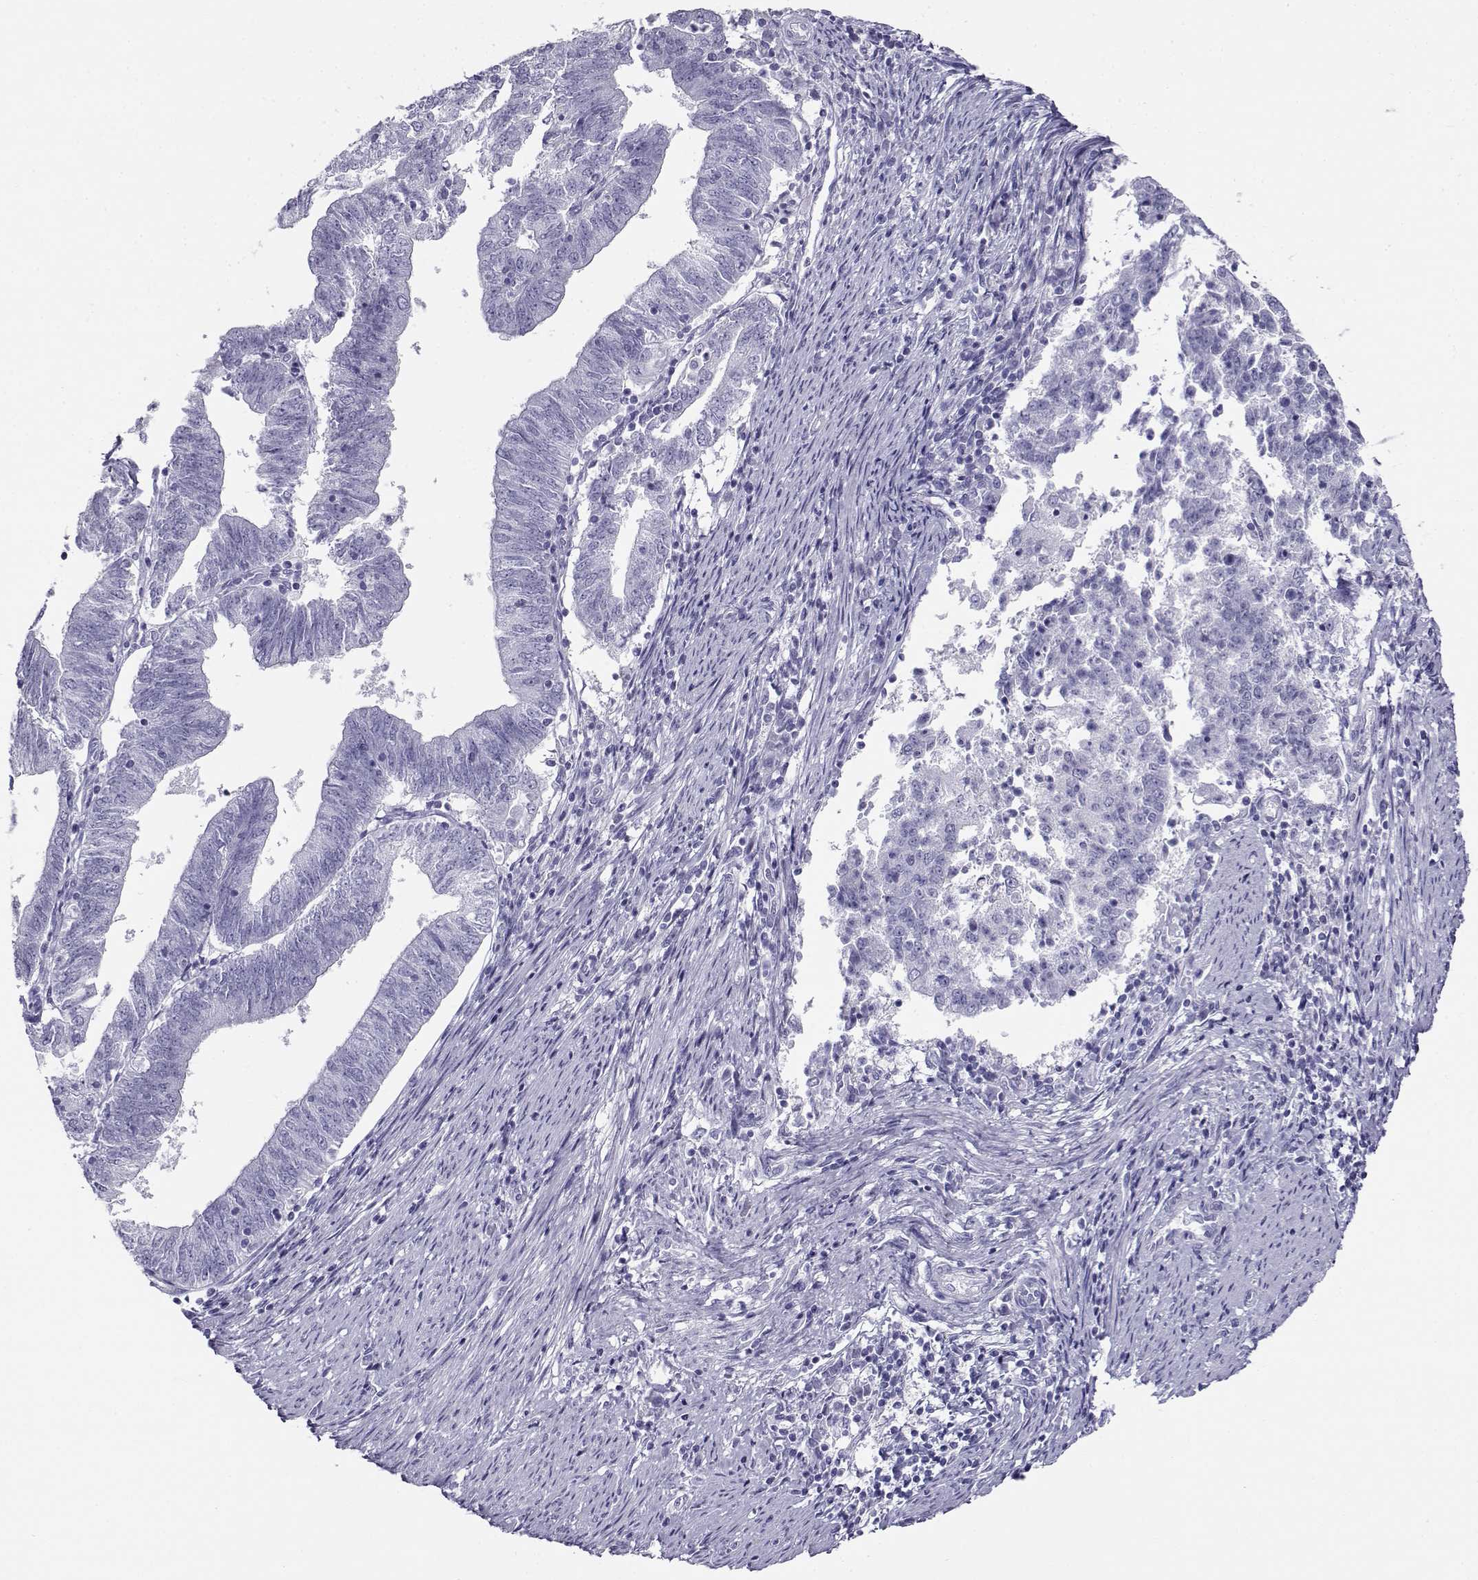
{"staining": {"intensity": "negative", "quantity": "none", "location": "none"}, "tissue": "endometrial cancer", "cell_type": "Tumor cells", "image_type": "cancer", "snomed": [{"axis": "morphology", "description": "Adenocarcinoma, NOS"}, {"axis": "topography", "description": "Endometrium"}], "caption": "Tumor cells show no significant protein expression in endometrial cancer (adenocarcinoma). The staining is performed using DAB (3,3'-diaminobenzidine) brown chromogen with nuclei counter-stained in using hematoxylin.", "gene": "CABS1", "patient": {"sex": "female", "age": 82}}